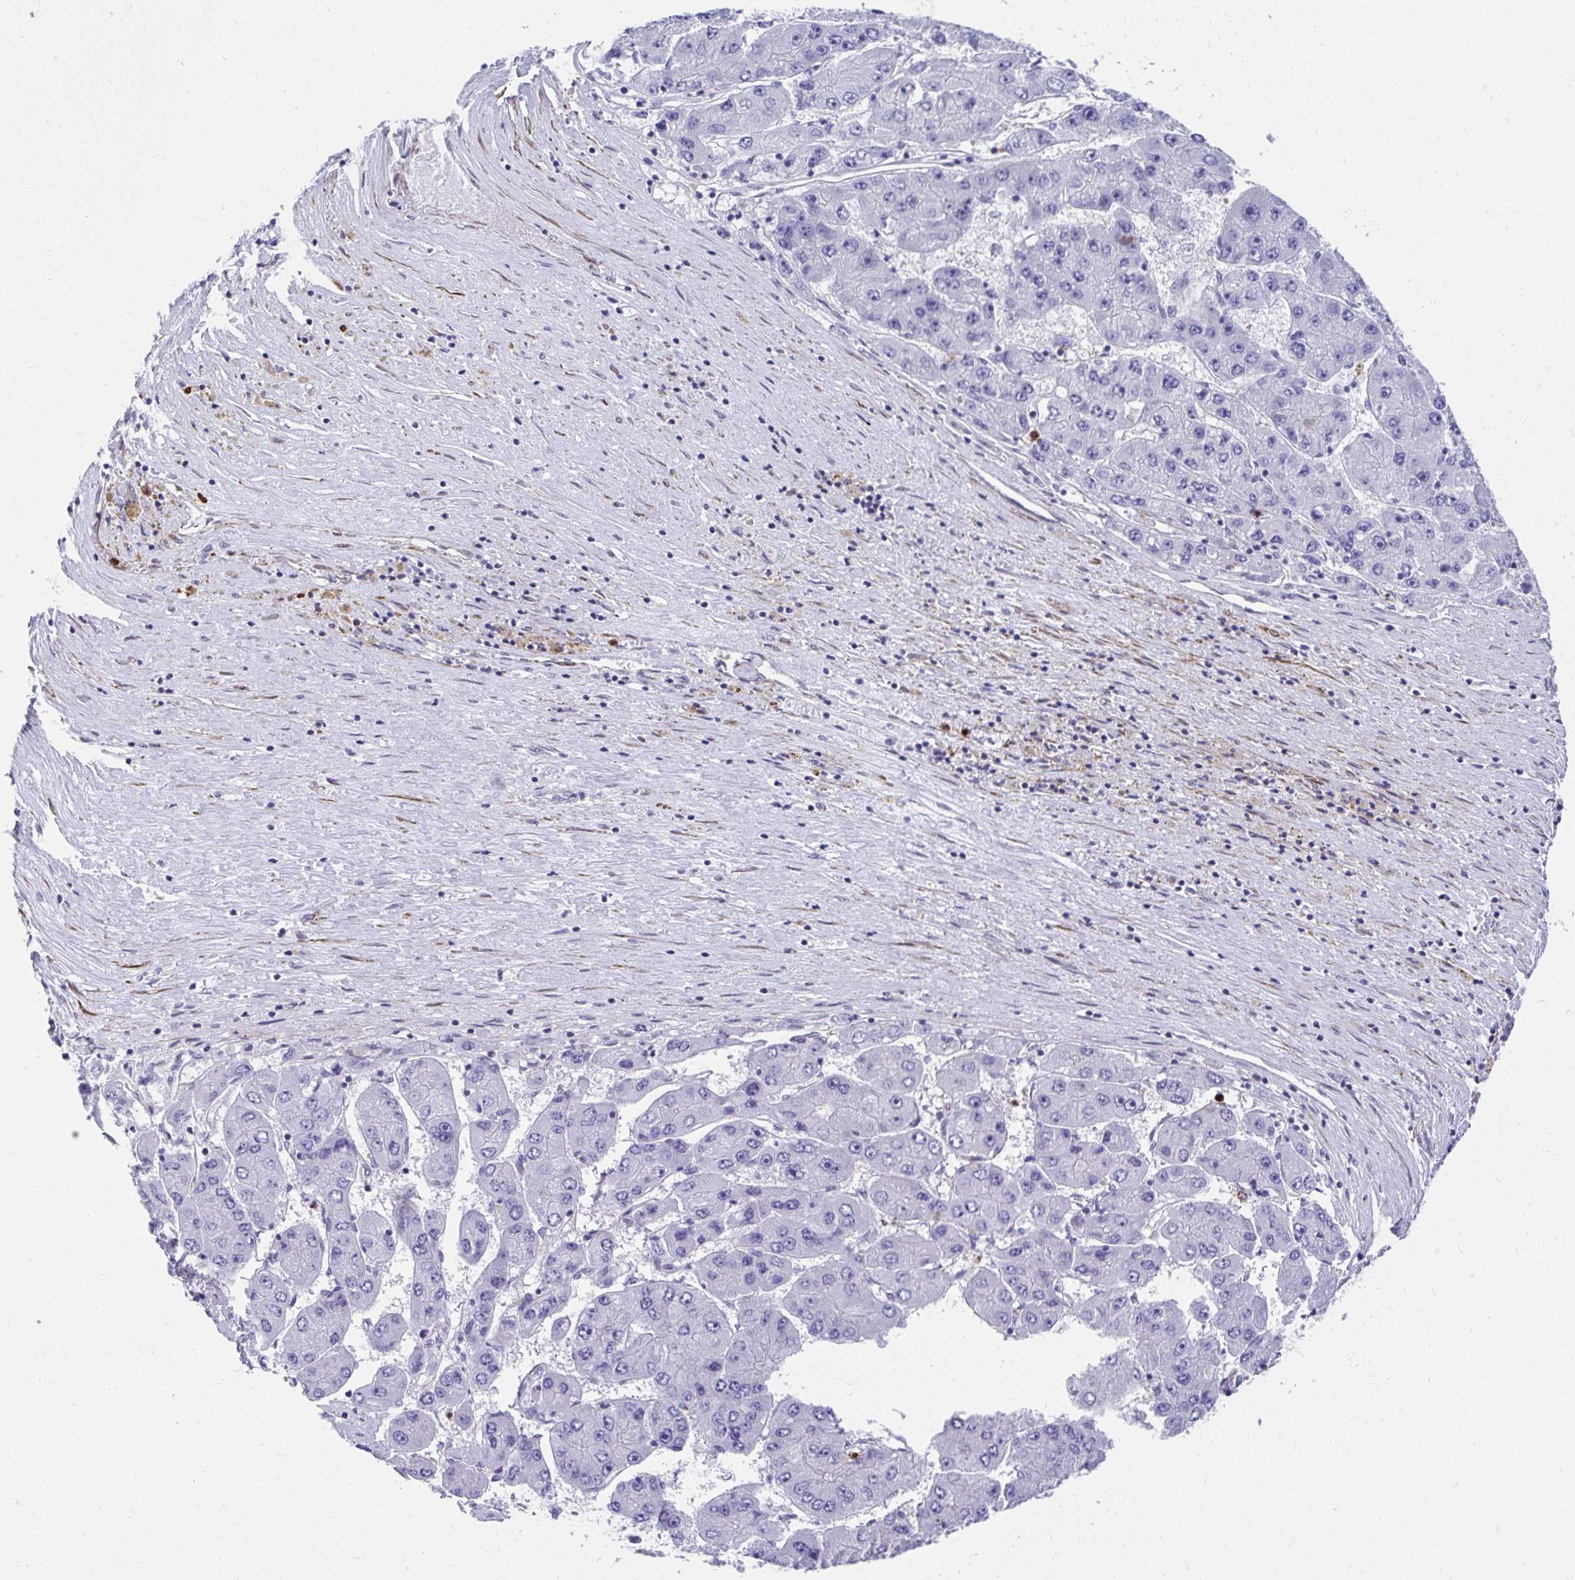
{"staining": {"intensity": "negative", "quantity": "none", "location": "none"}, "tissue": "liver cancer", "cell_type": "Tumor cells", "image_type": "cancer", "snomed": [{"axis": "morphology", "description": "Carcinoma, Hepatocellular, NOS"}, {"axis": "topography", "description": "Liver"}], "caption": "Human liver cancer stained for a protein using immunohistochemistry displays no expression in tumor cells.", "gene": "CSTB", "patient": {"sex": "female", "age": 61}}